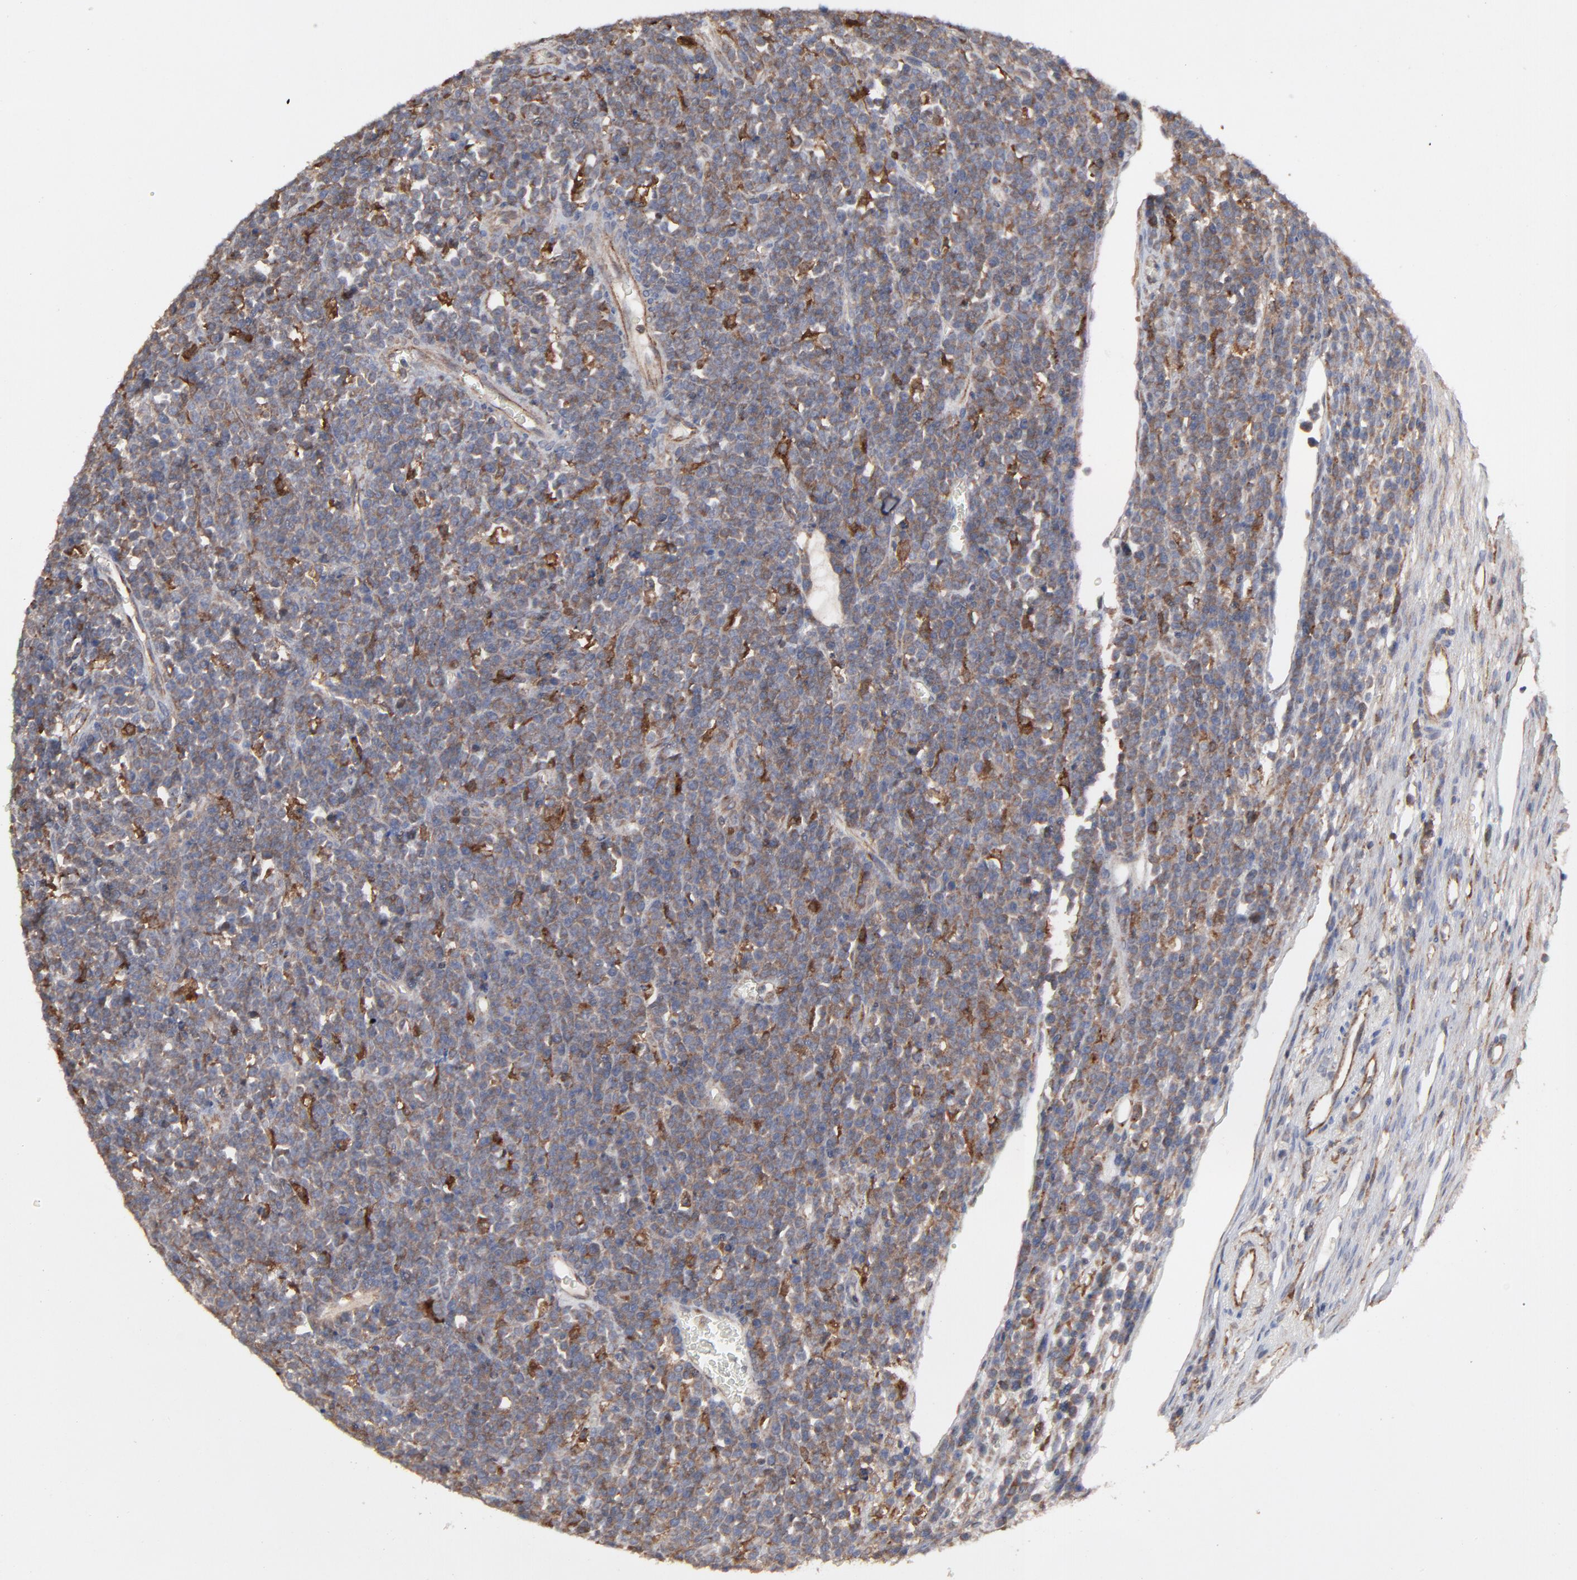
{"staining": {"intensity": "moderate", "quantity": ">75%", "location": "cytoplasmic/membranous"}, "tissue": "lymphoma", "cell_type": "Tumor cells", "image_type": "cancer", "snomed": [{"axis": "morphology", "description": "Malignant lymphoma, non-Hodgkin's type, High grade"}, {"axis": "topography", "description": "Ovary"}], "caption": "Immunohistochemical staining of human malignant lymphoma, non-Hodgkin's type (high-grade) exhibits moderate cytoplasmic/membranous protein positivity in about >75% of tumor cells.", "gene": "RAB9A", "patient": {"sex": "female", "age": 56}}